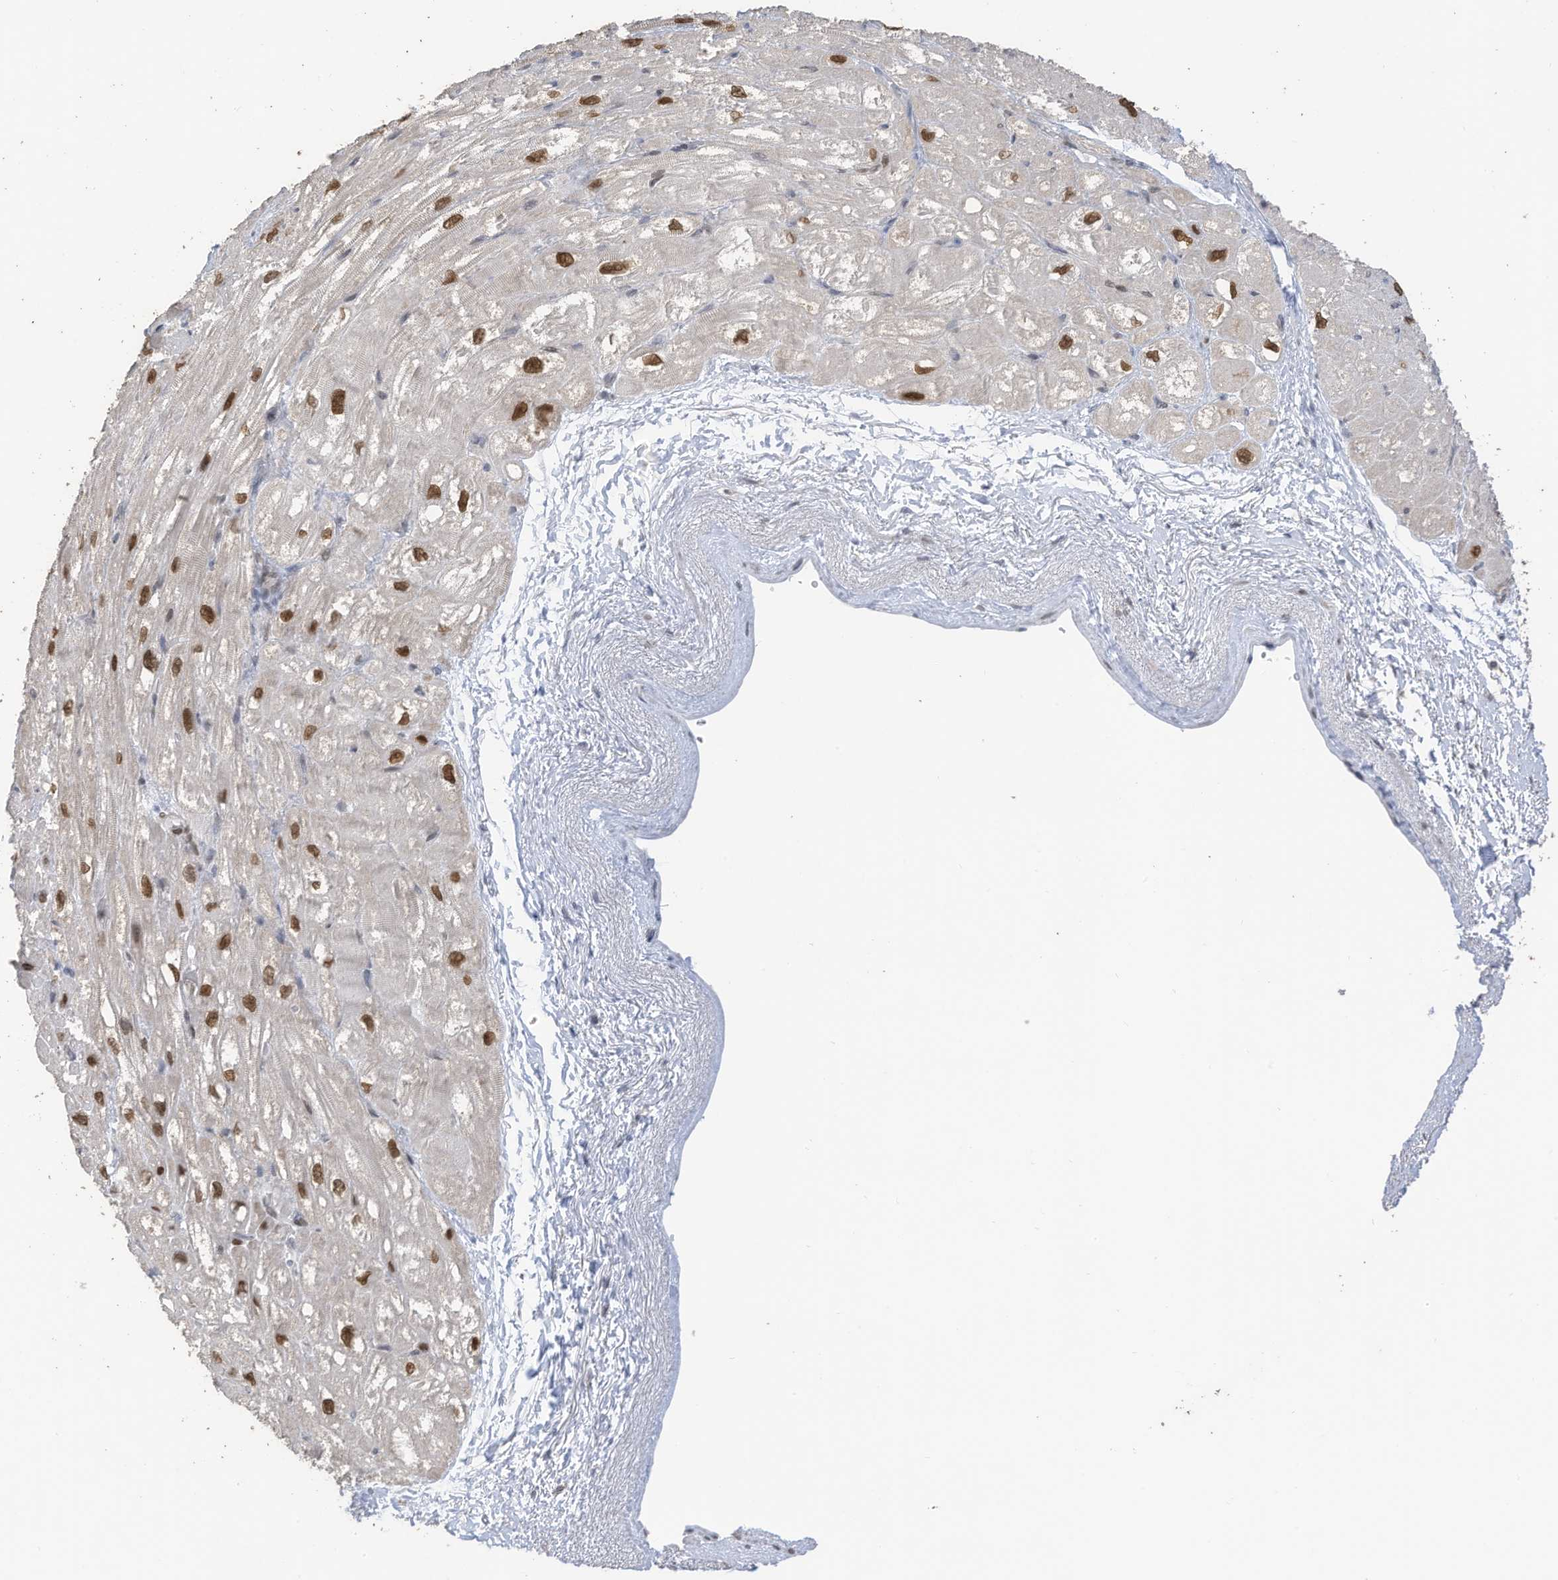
{"staining": {"intensity": "strong", "quantity": "<25%", "location": "nuclear"}, "tissue": "heart muscle", "cell_type": "Cardiomyocytes", "image_type": "normal", "snomed": [{"axis": "morphology", "description": "Normal tissue, NOS"}, {"axis": "topography", "description": "Heart"}], "caption": "Immunohistochemistry (IHC) of unremarkable heart muscle shows medium levels of strong nuclear positivity in approximately <25% of cardiomyocytes. (DAB IHC with brightfield microscopy, high magnification).", "gene": "RABL3", "patient": {"sex": "male", "age": 50}}